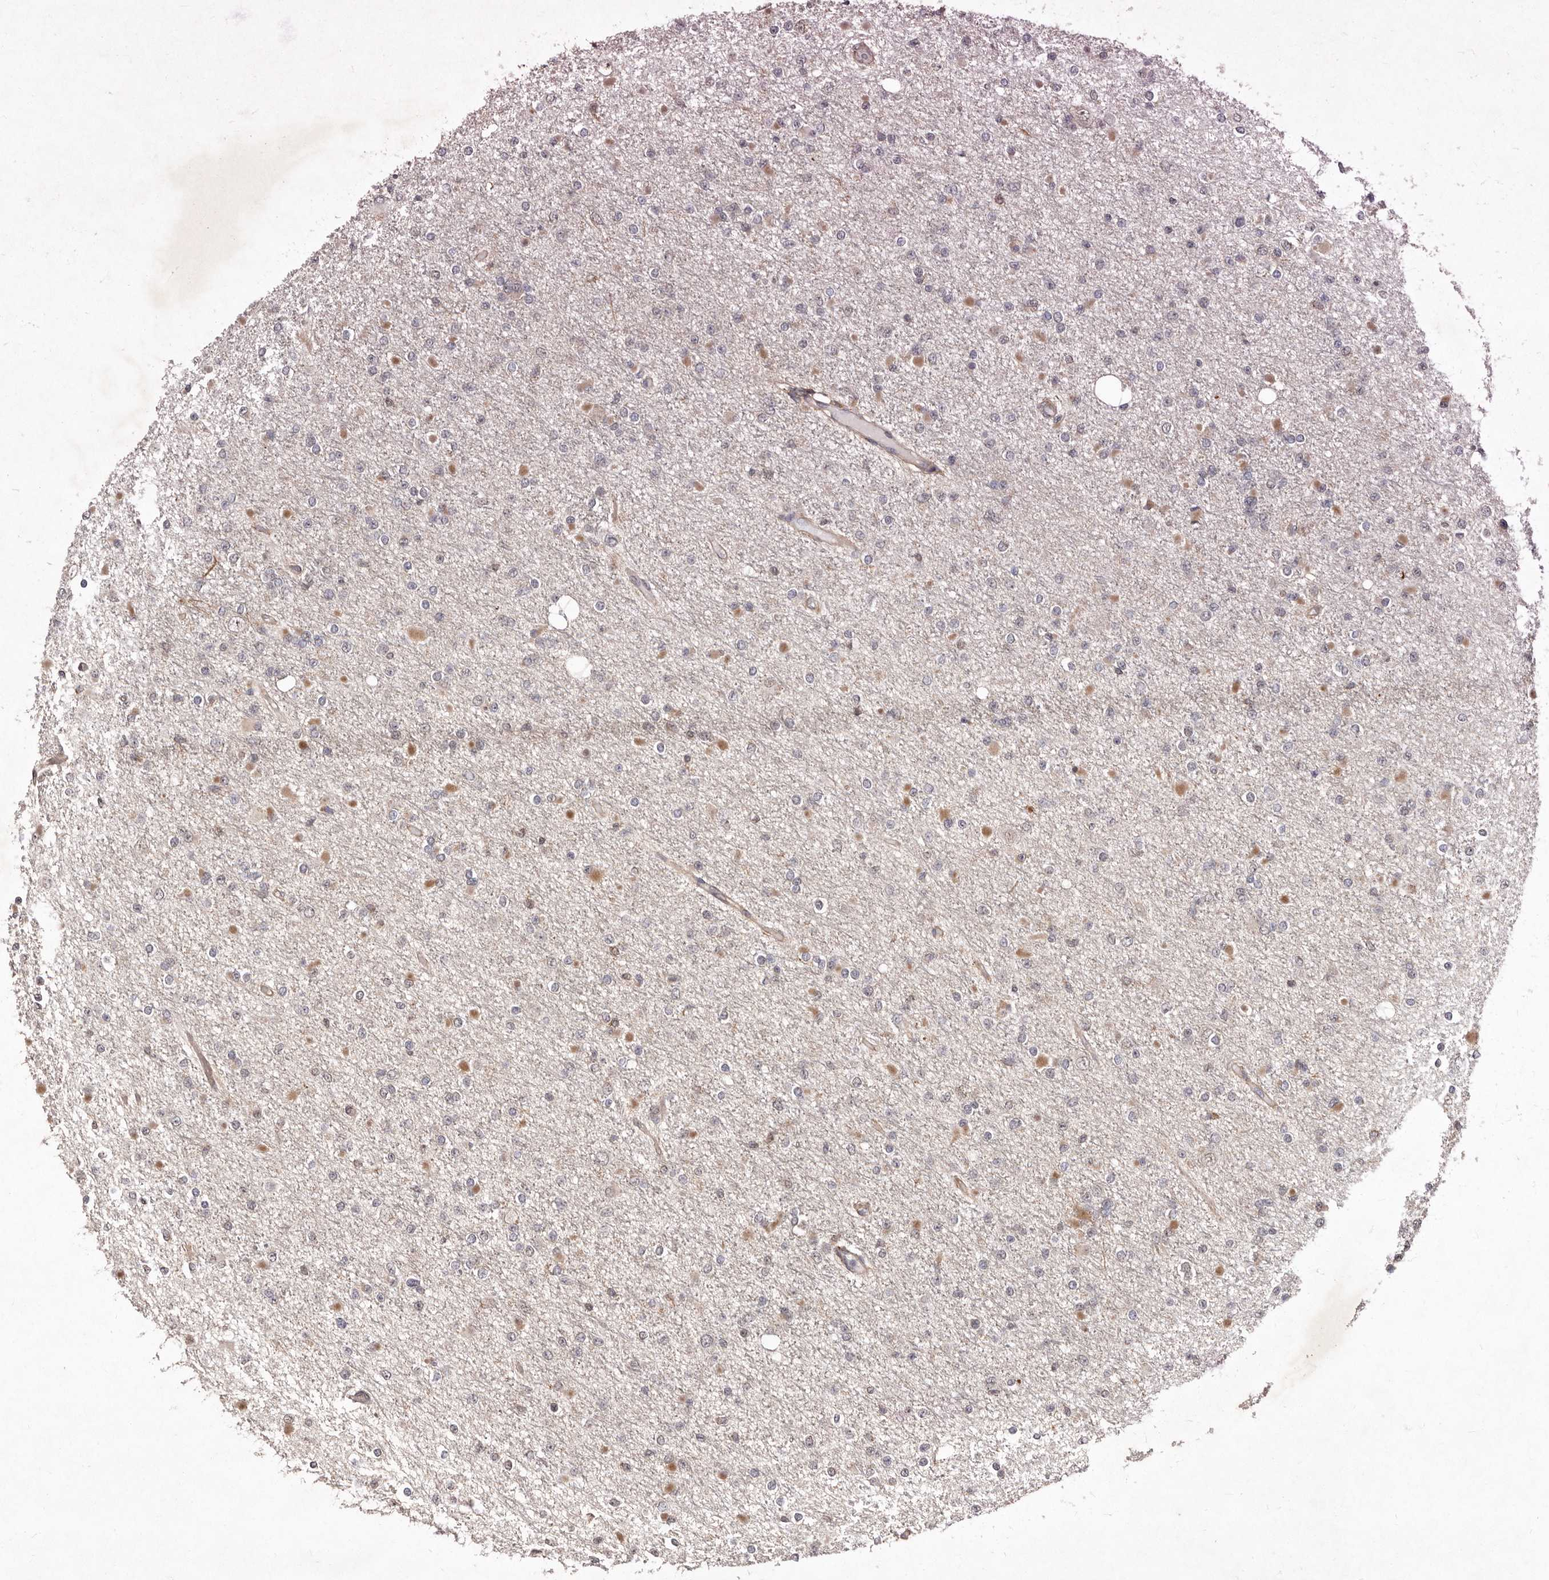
{"staining": {"intensity": "moderate", "quantity": "<25%", "location": "cytoplasmic/membranous"}, "tissue": "glioma", "cell_type": "Tumor cells", "image_type": "cancer", "snomed": [{"axis": "morphology", "description": "Glioma, malignant, Low grade"}, {"axis": "topography", "description": "Brain"}], "caption": "A micrograph showing moderate cytoplasmic/membranous positivity in approximately <25% of tumor cells in malignant glioma (low-grade), as visualized by brown immunohistochemical staining.", "gene": "RRM2B", "patient": {"sex": "female", "age": 22}}